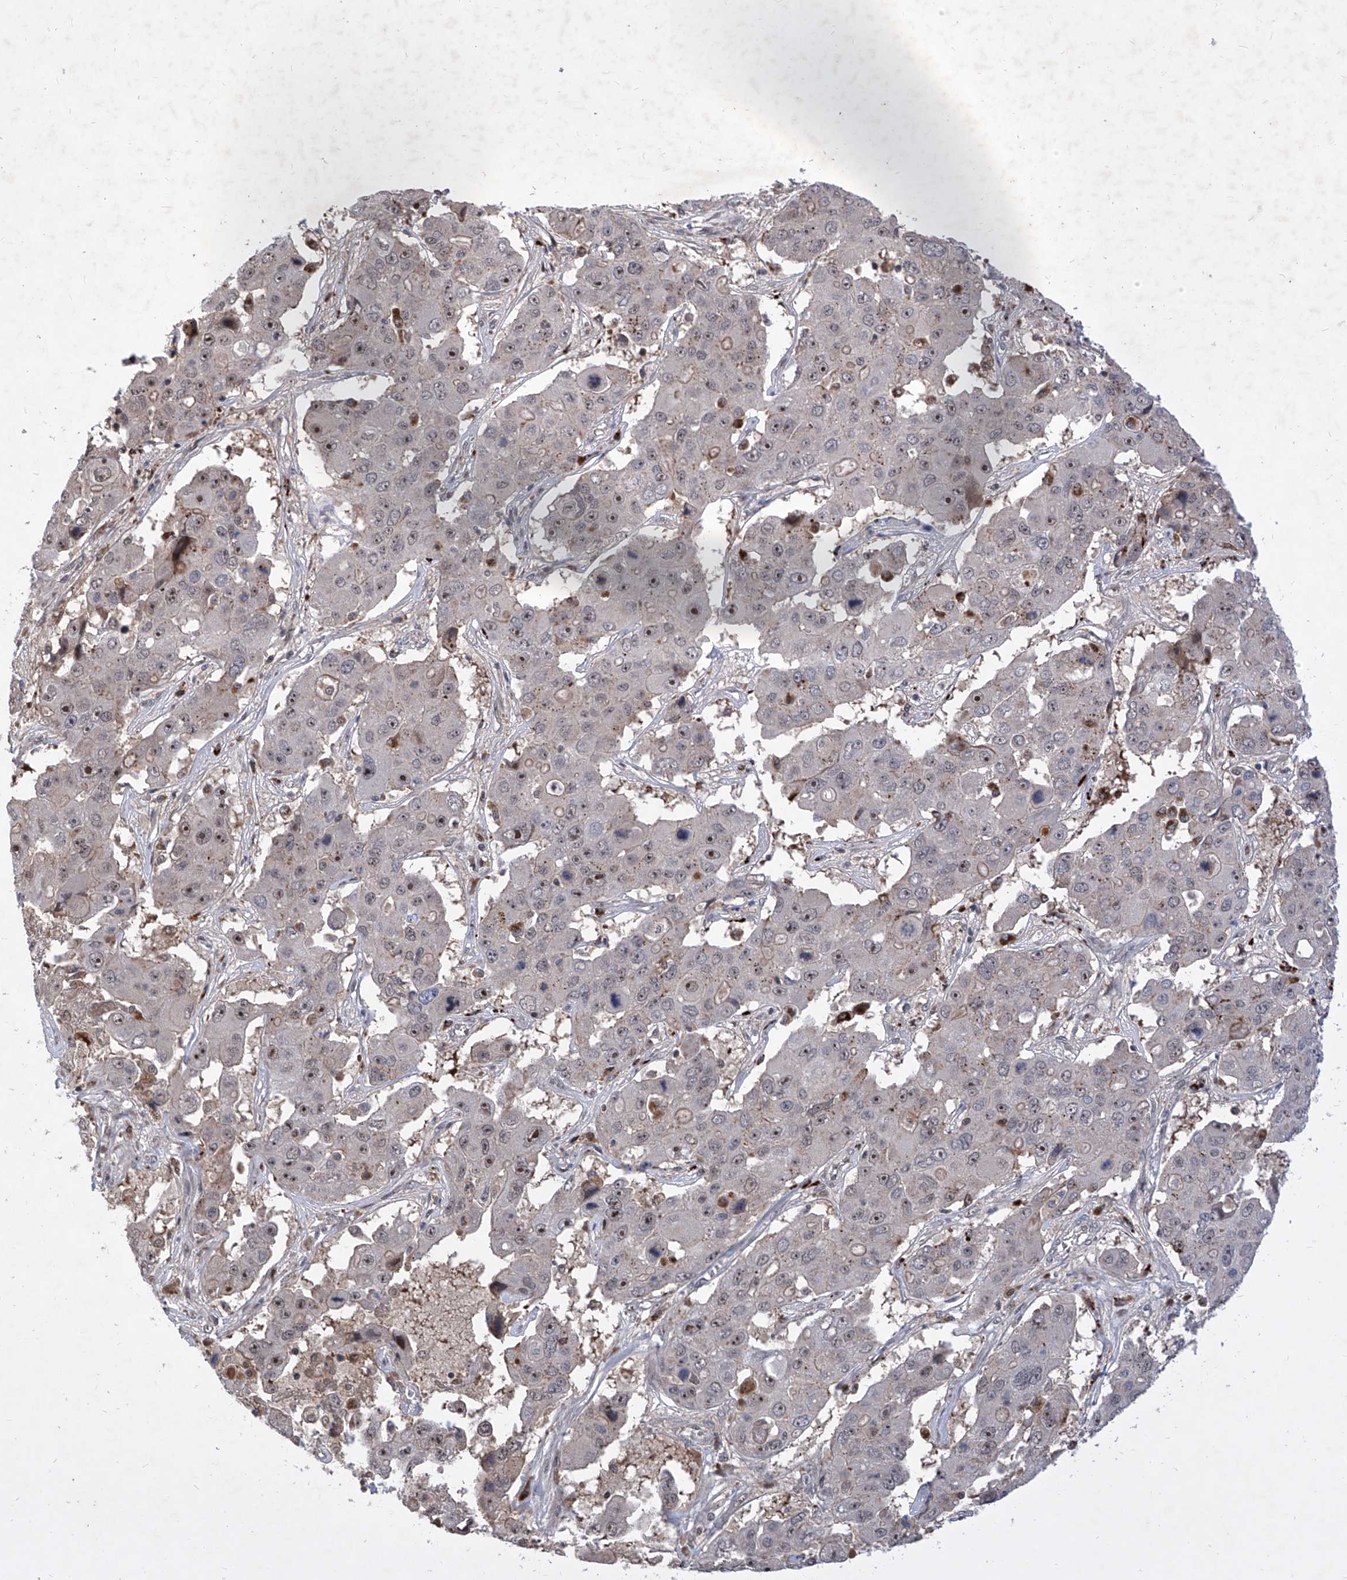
{"staining": {"intensity": "moderate", "quantity": "<25%", "location": "nuclear"}, "tissue": "liver cancer", "cell_type": "Tumor cells", "image_type": "cancer", "snomed": [{"axis": "morphology", "description": "Cholangiocarcinoma"}, {"axis": "topography", "description": "Liver"}], "caption": "DAB (3,3'-diaminobenzidine) immunohistochemical staining of human liver cholangiocarcinoma displays moderate nuclear protein expression in about <25% of tumor cells. The staining was performed using DAB (3,3'-diaminobenzidine), with brown indicating positive protein expression. Nuclei are stained blue with hematoxylin.", "gene": "LGR4", "patient": {"sex": "male", "age": 67}}